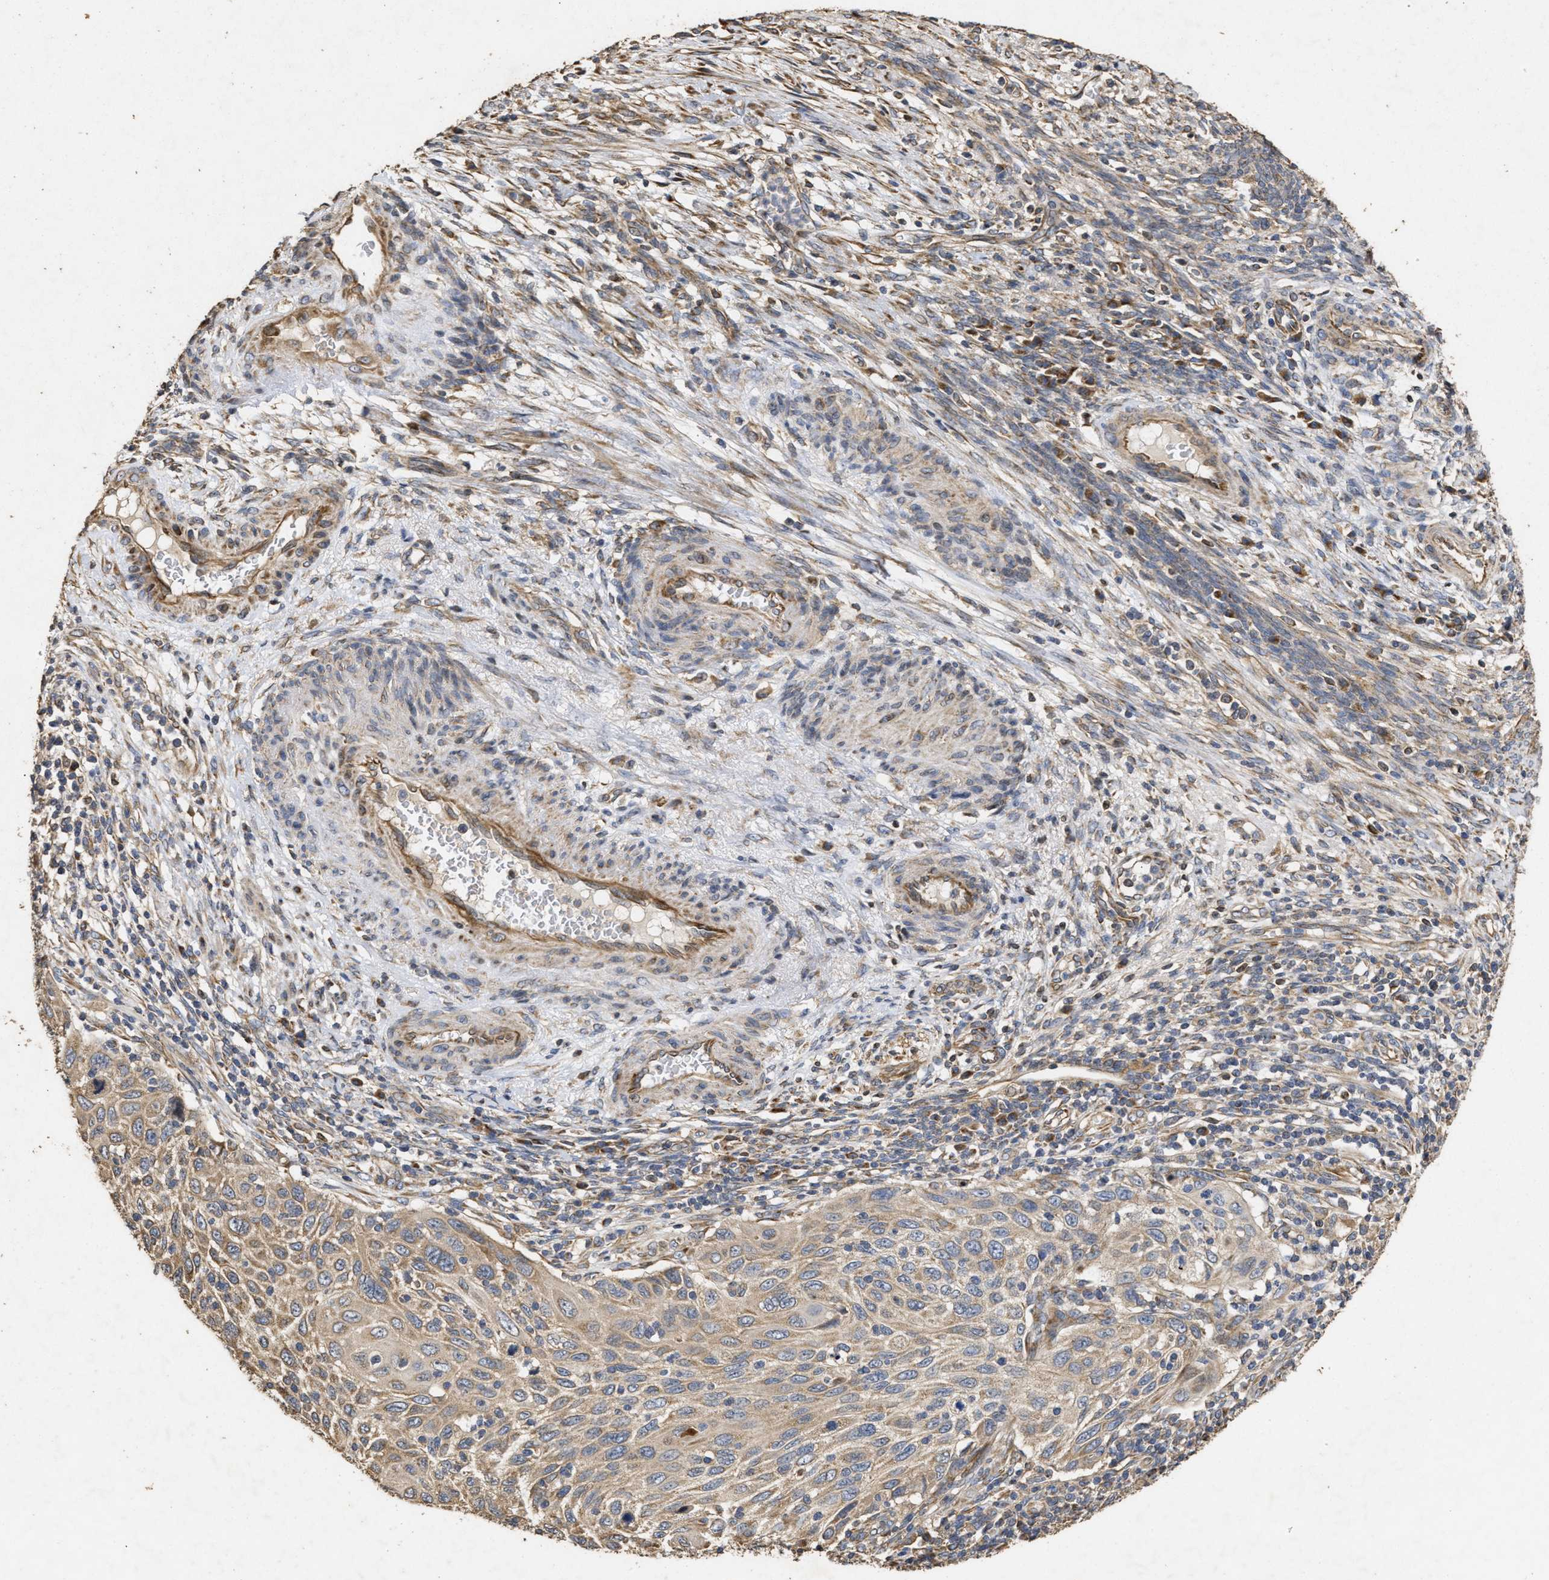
{"staining": {"intensity": "weak", "quantity": ">75%", "location": "cytoplasmic/membranous"}, "tissue": "cervical cancer", "cell_type": "Tumor cells", "image_type": "cancer", "snomed": [{"axis": "morphology", "description": "Squamous cell carcinoma, NOS"}, {"axis": "topography", "description": "Cervix"}], "caption": "Immunohistochemical staining of human cervical squamous cell carcinoma reveals low levels of weak cytoplasmic/membranous expression in about >75% of tumor cells.", "gene": "NAV1", "patient": {"sex": "female", "age": 70}}